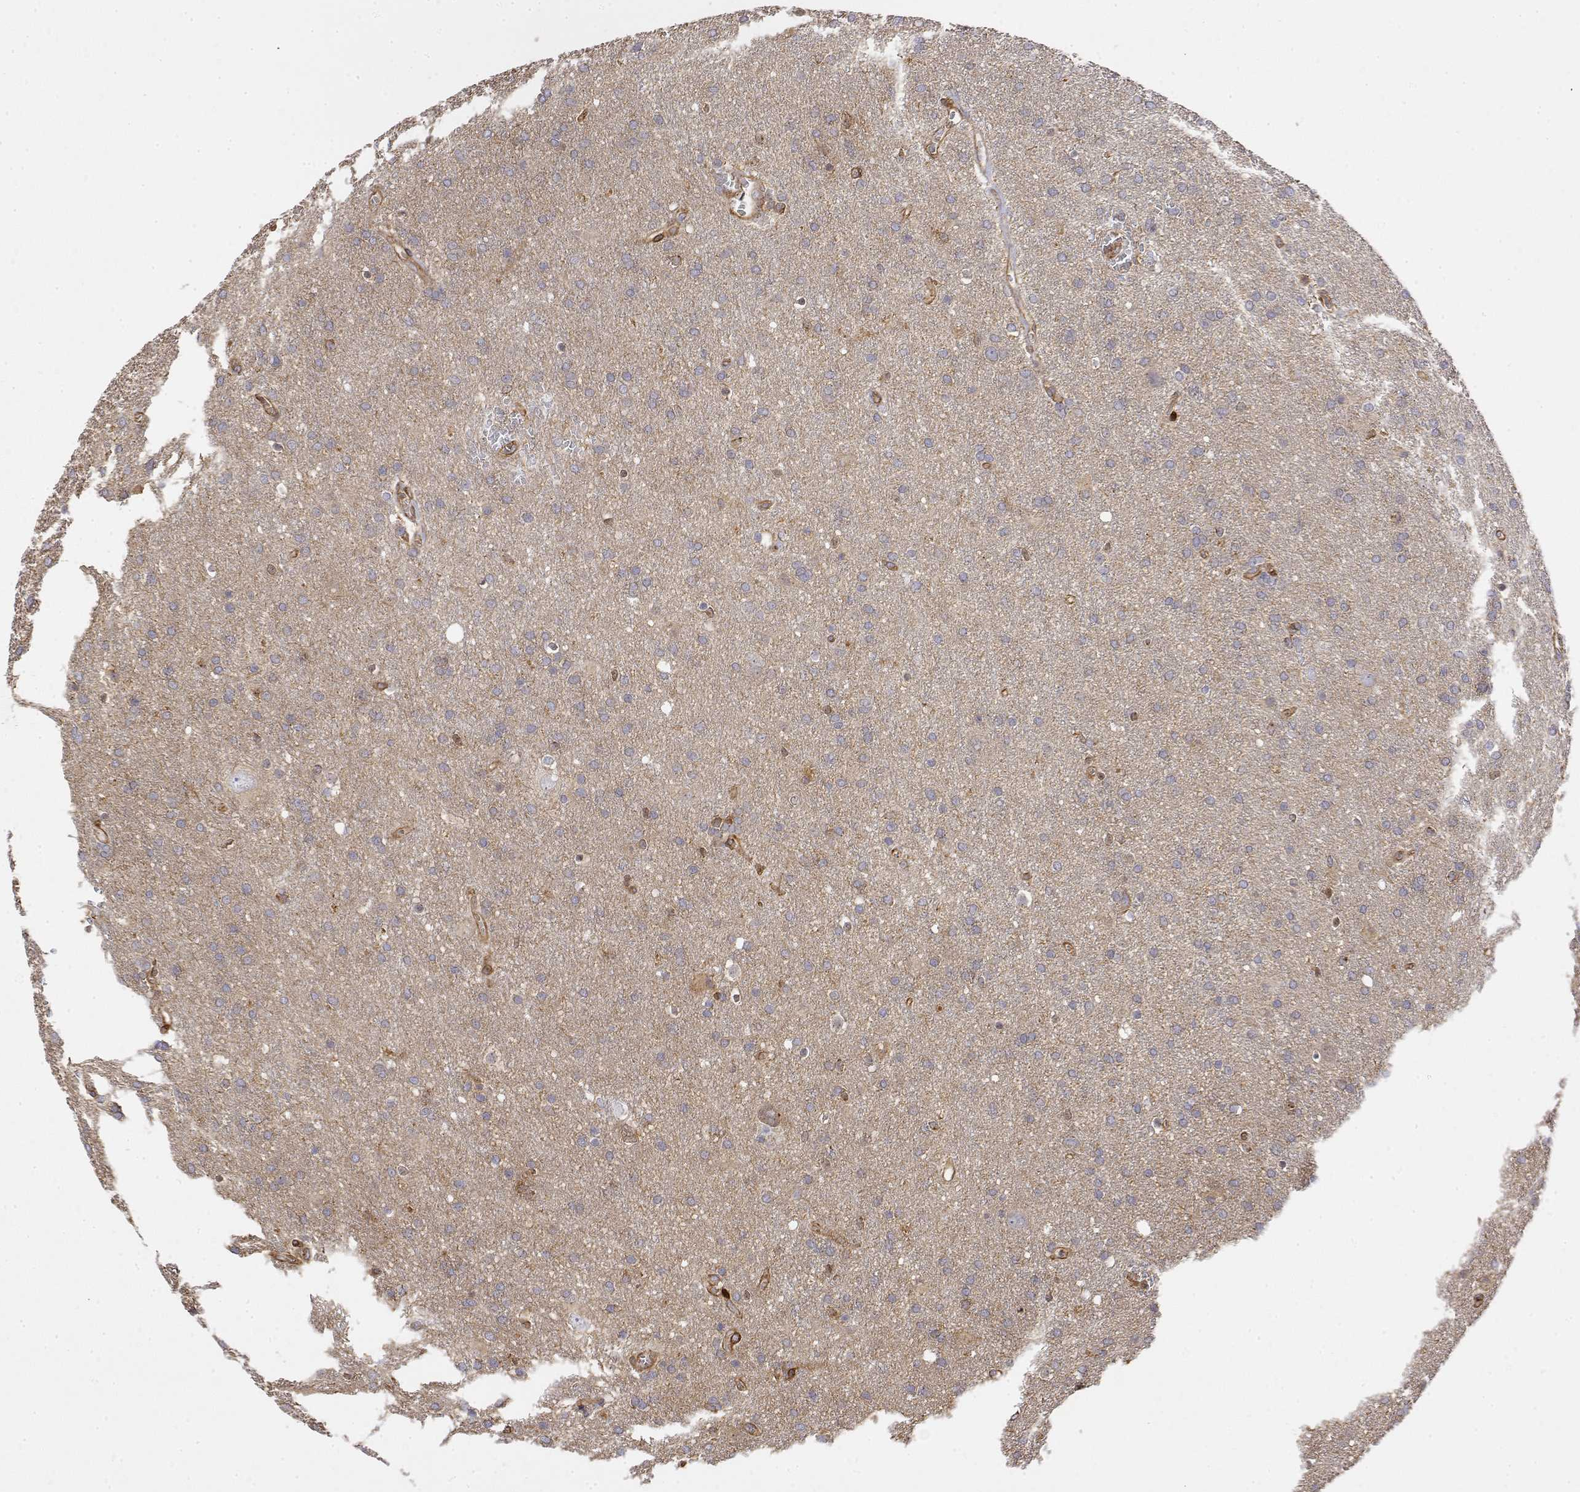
{"staining": {"intensity": "weak", "quantity": "<25%", "location": "cytoplasmic/membranous"}, "tissue": "glioma", "cell_type": "Tumor cells", "image_type": "cancer", "snomed": [{"axis": "morphology", "description": "Glioma, malignant, Low grade"}, {"axis": "topography", "description": "Brain"}], "caption": "The immunohistochemistry image has no significant staining in tumor cells of glioma tissue.", "gene": "PACSIN2", "patient": {"sex": "male", "age": 66}}